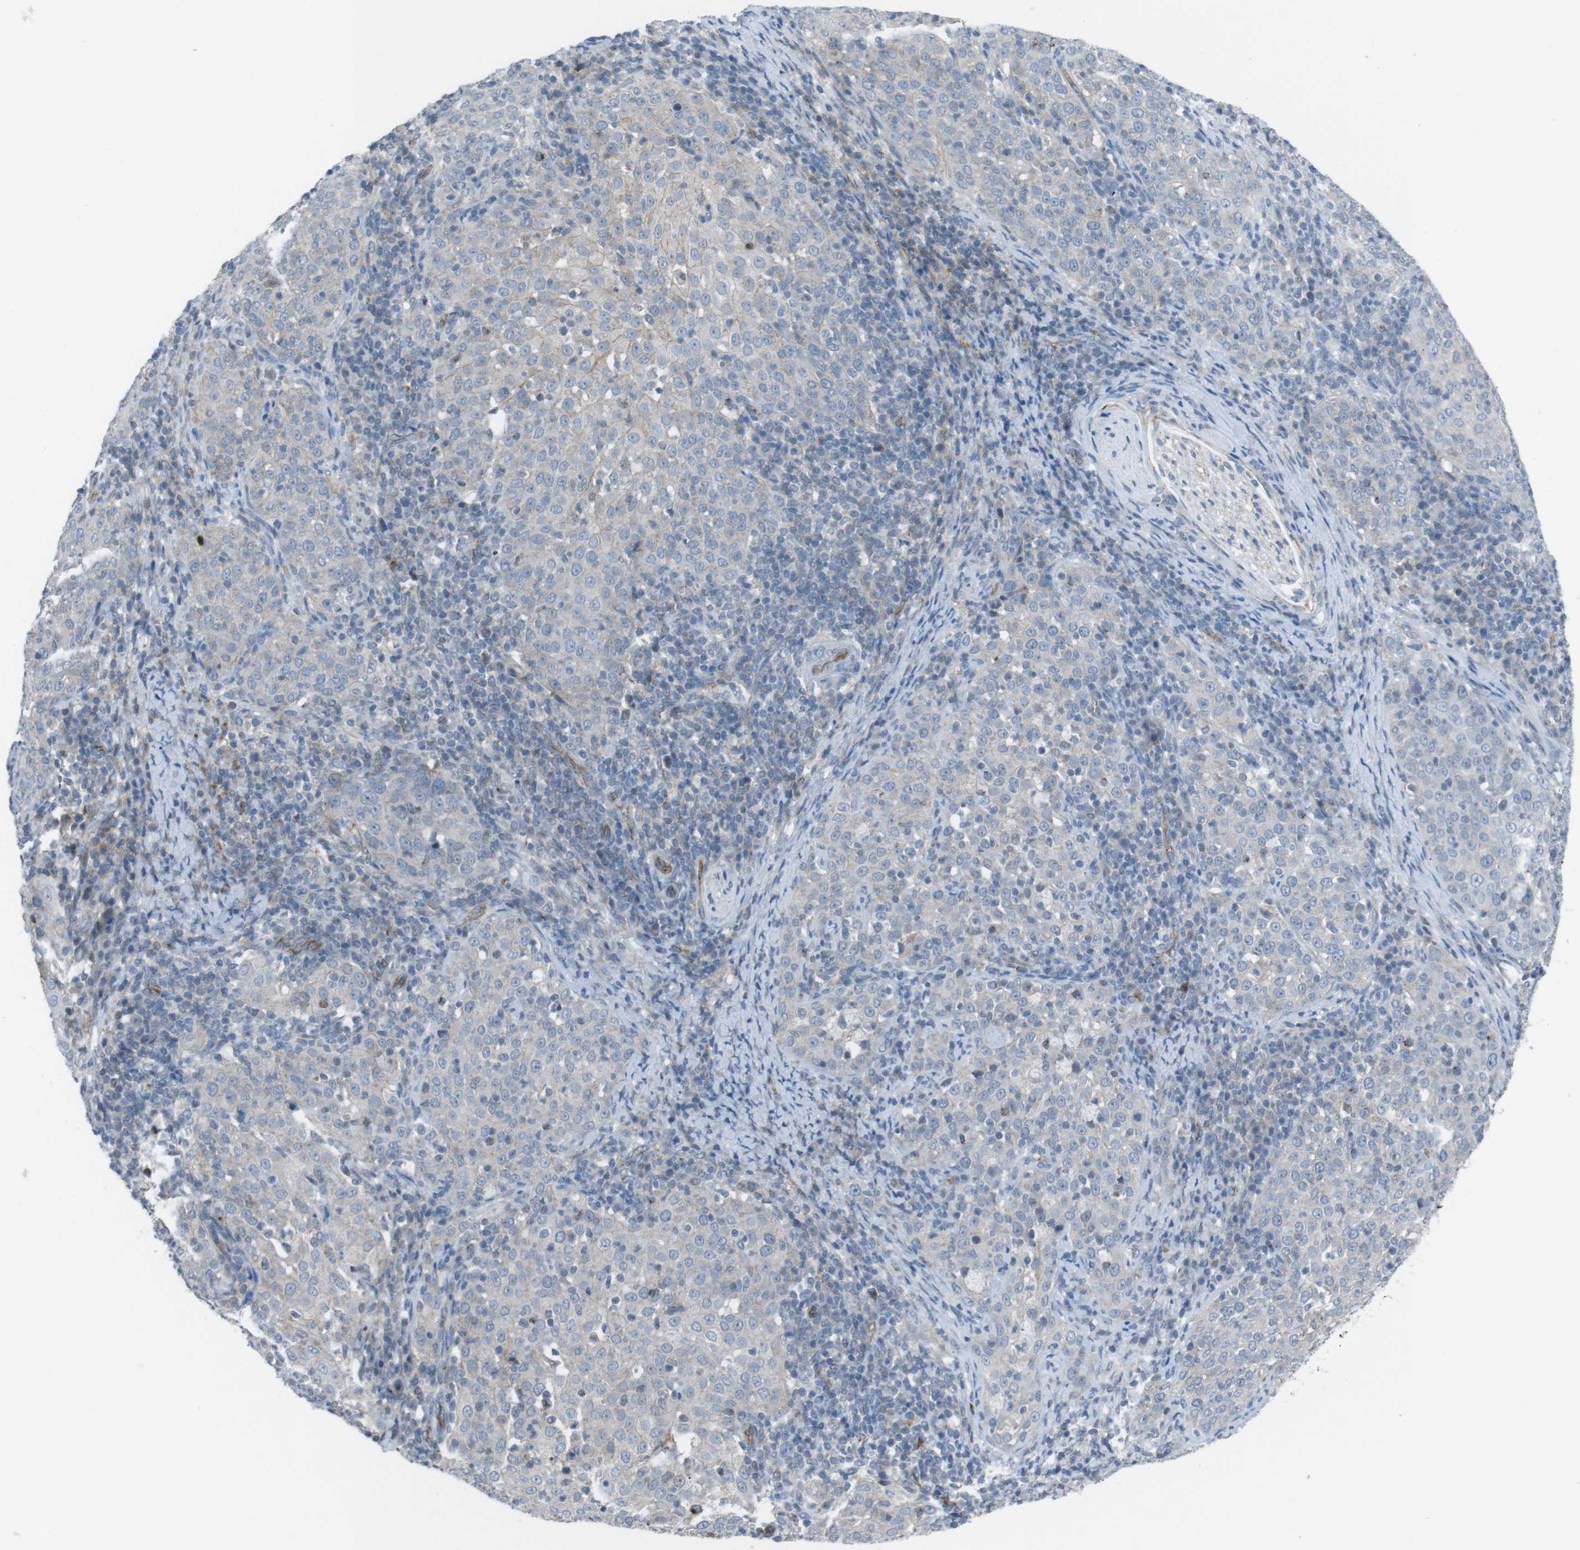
{"staining": {"intensity": "negative", "quantity": "none", "location": "none"}, "tissue": "cervical cancer", "cell_type": "Tumor cells", "image_type": "cancer", "snomed": [{"axis": "morphology", "description": "Squamous cell carcinoma, NOS"}, {"axis": "topography", "description": "Cervix"}], "caption": "An IHC micrograph of cervical cancer is shown. There is no staining in tumor cells of cervical cancer. Nuclei are stained in blue.", "gene": "SPTA1", "patient": {"sex": "female", "age": 51}}